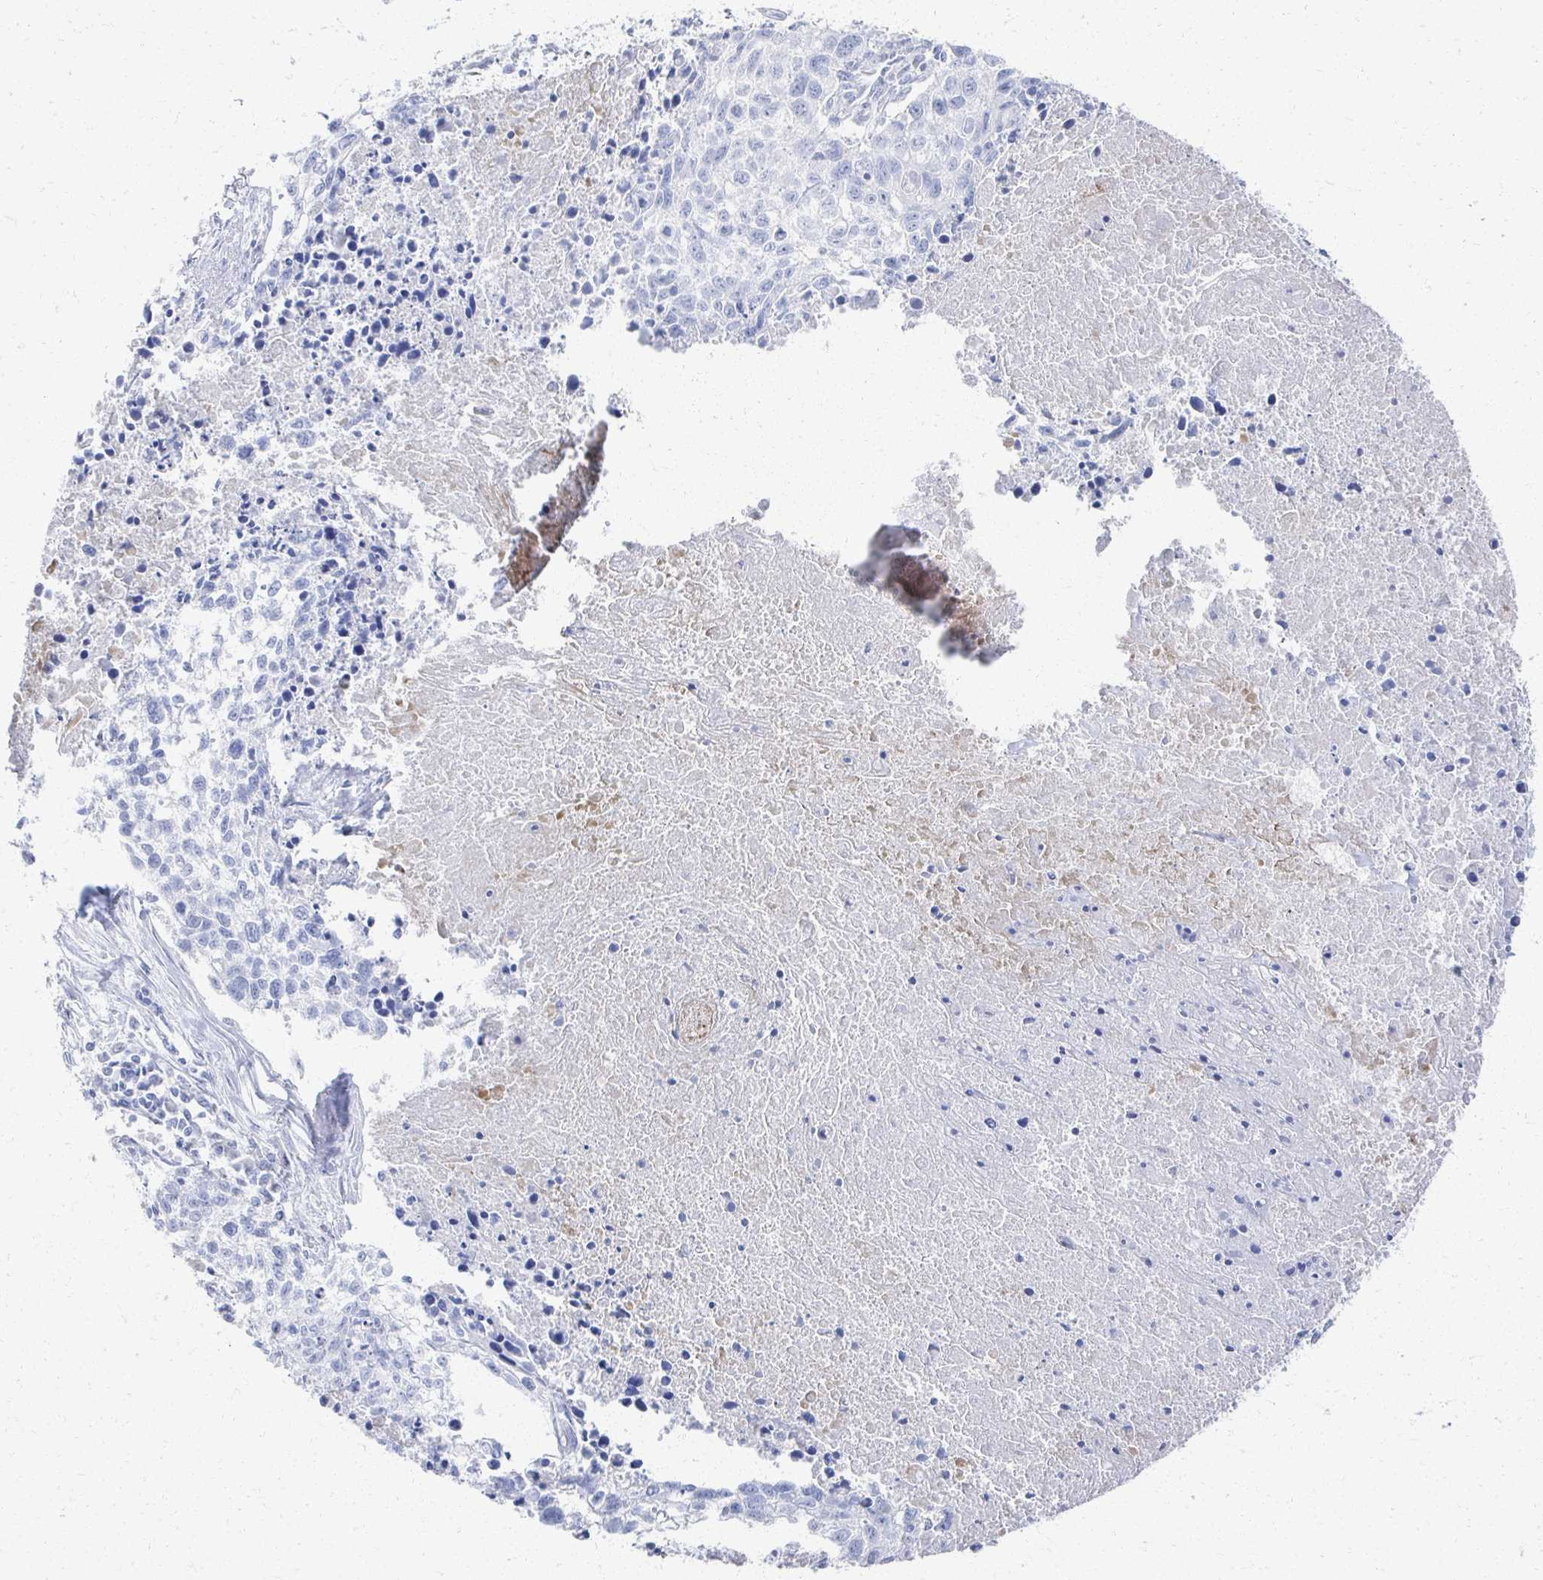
{"staining": {"intensity": "negative", "quantity": "none", "location": "none"}, "tissue": "lung cancer", "cell_type": "Tumor cells", "image_type": "cancer", "snomed": [{"axis": "morphology", "description": "Squamous cell carcinoma, NOS"}, {"axis": "topography", "description": "Lung"}], "caption": "The histopathology image shows no significant expression in tumor cells of lung cancer.", "gene": "PRR20A", "patient": {"sex": "male", "age": 74}}